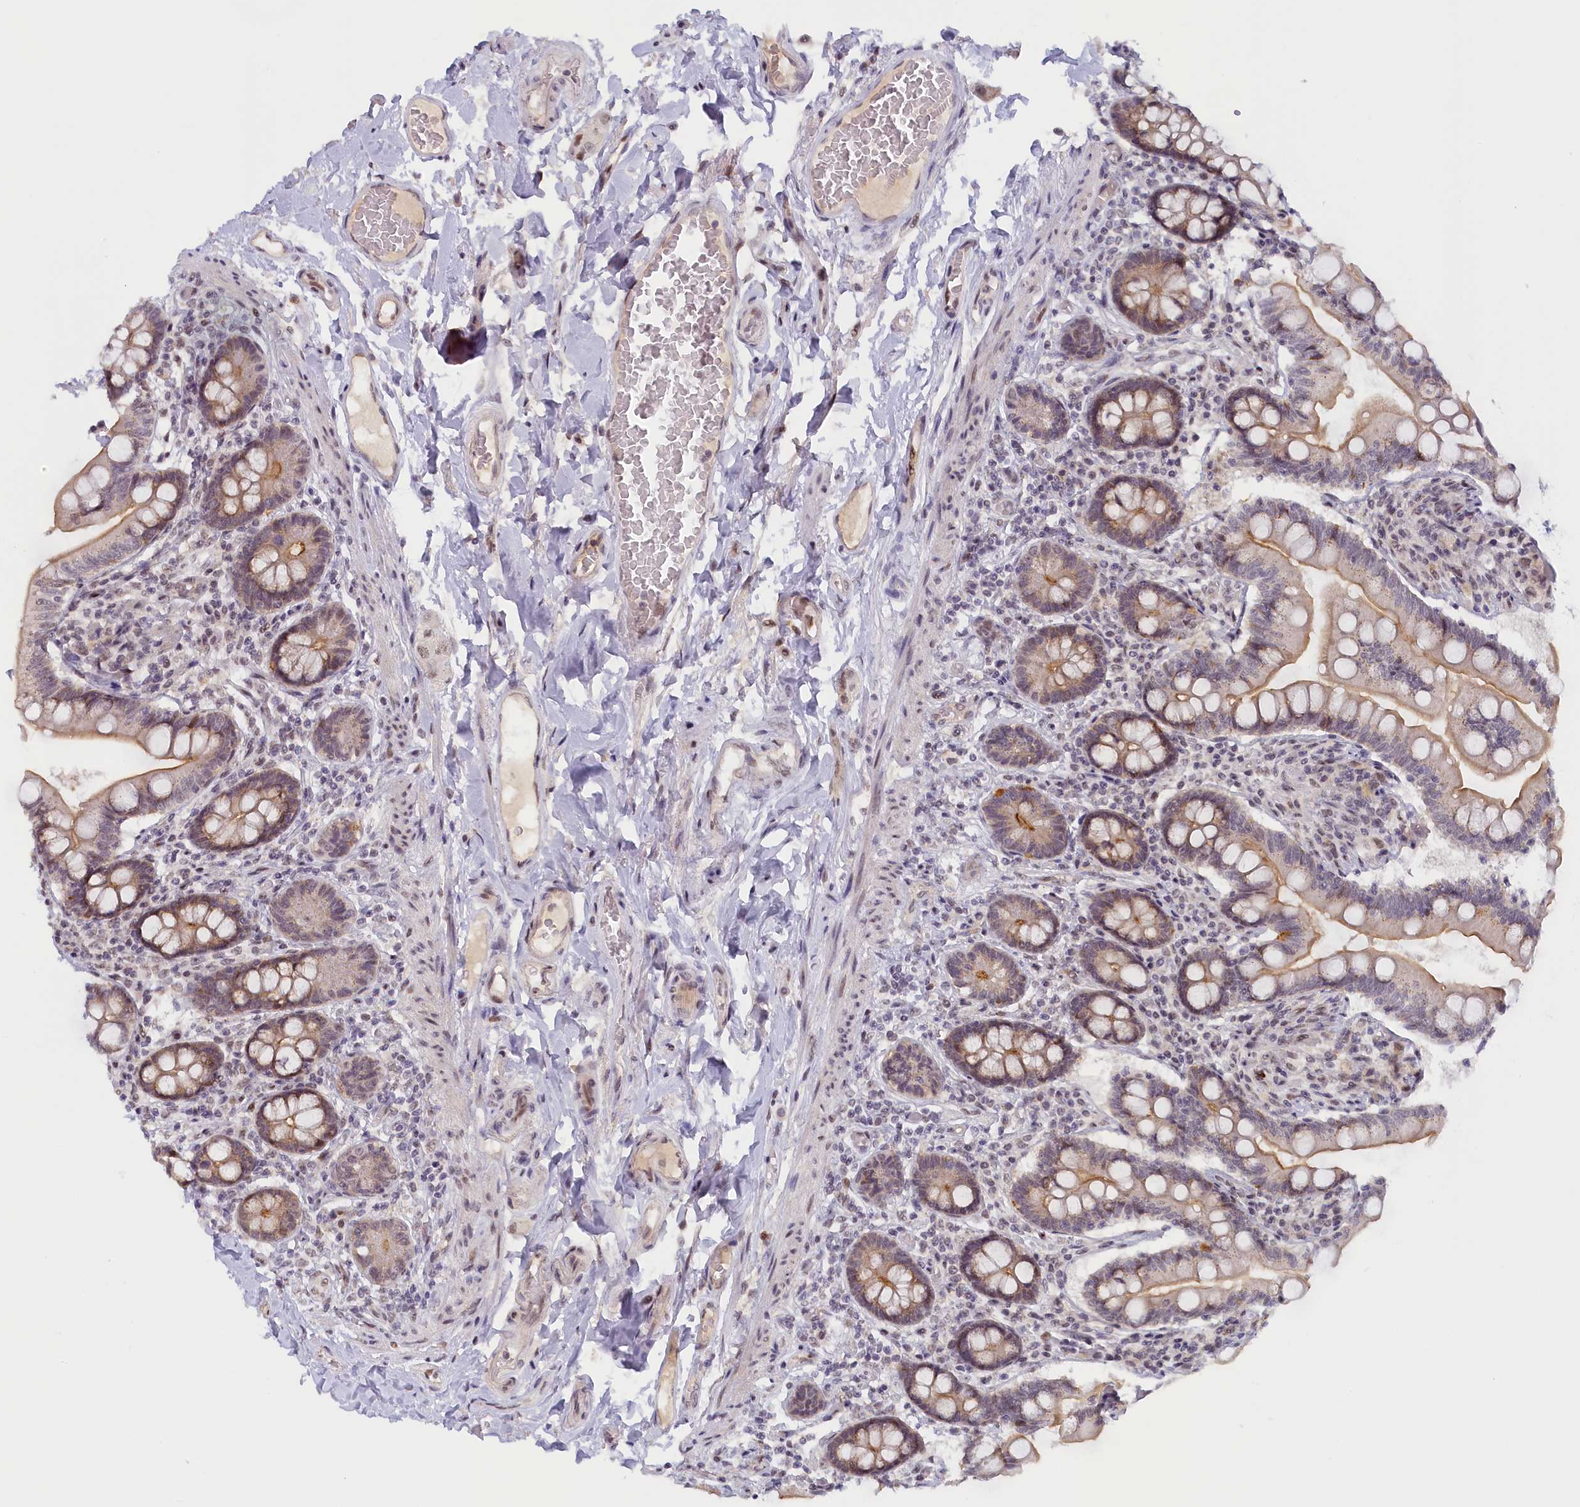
{"staining": {"intensity": "strong", "quantity": "25%-75%", "location": "cytoplasmic/membranous"}, "tissue": "small intestine", "cell_type": "Glandular cells", "image_type": "normal", "snomed": [{"axis": "morphology", "description": "Normal tissue, NOS"}, {"axis": "topography", "description": "Small intestine"}], "caption": "Brown immunohistochemical staining in normal human small intestine exhibits strong cytoplasmic/membranous positivity in about 25%-75% of glandular cells. (DAB (3,3'-diaminobenzidine) = brown stain, brightfield microscopy at high magnification).", "gene": "SEC31B", "patient": {"sex": "female", "age": 64}}